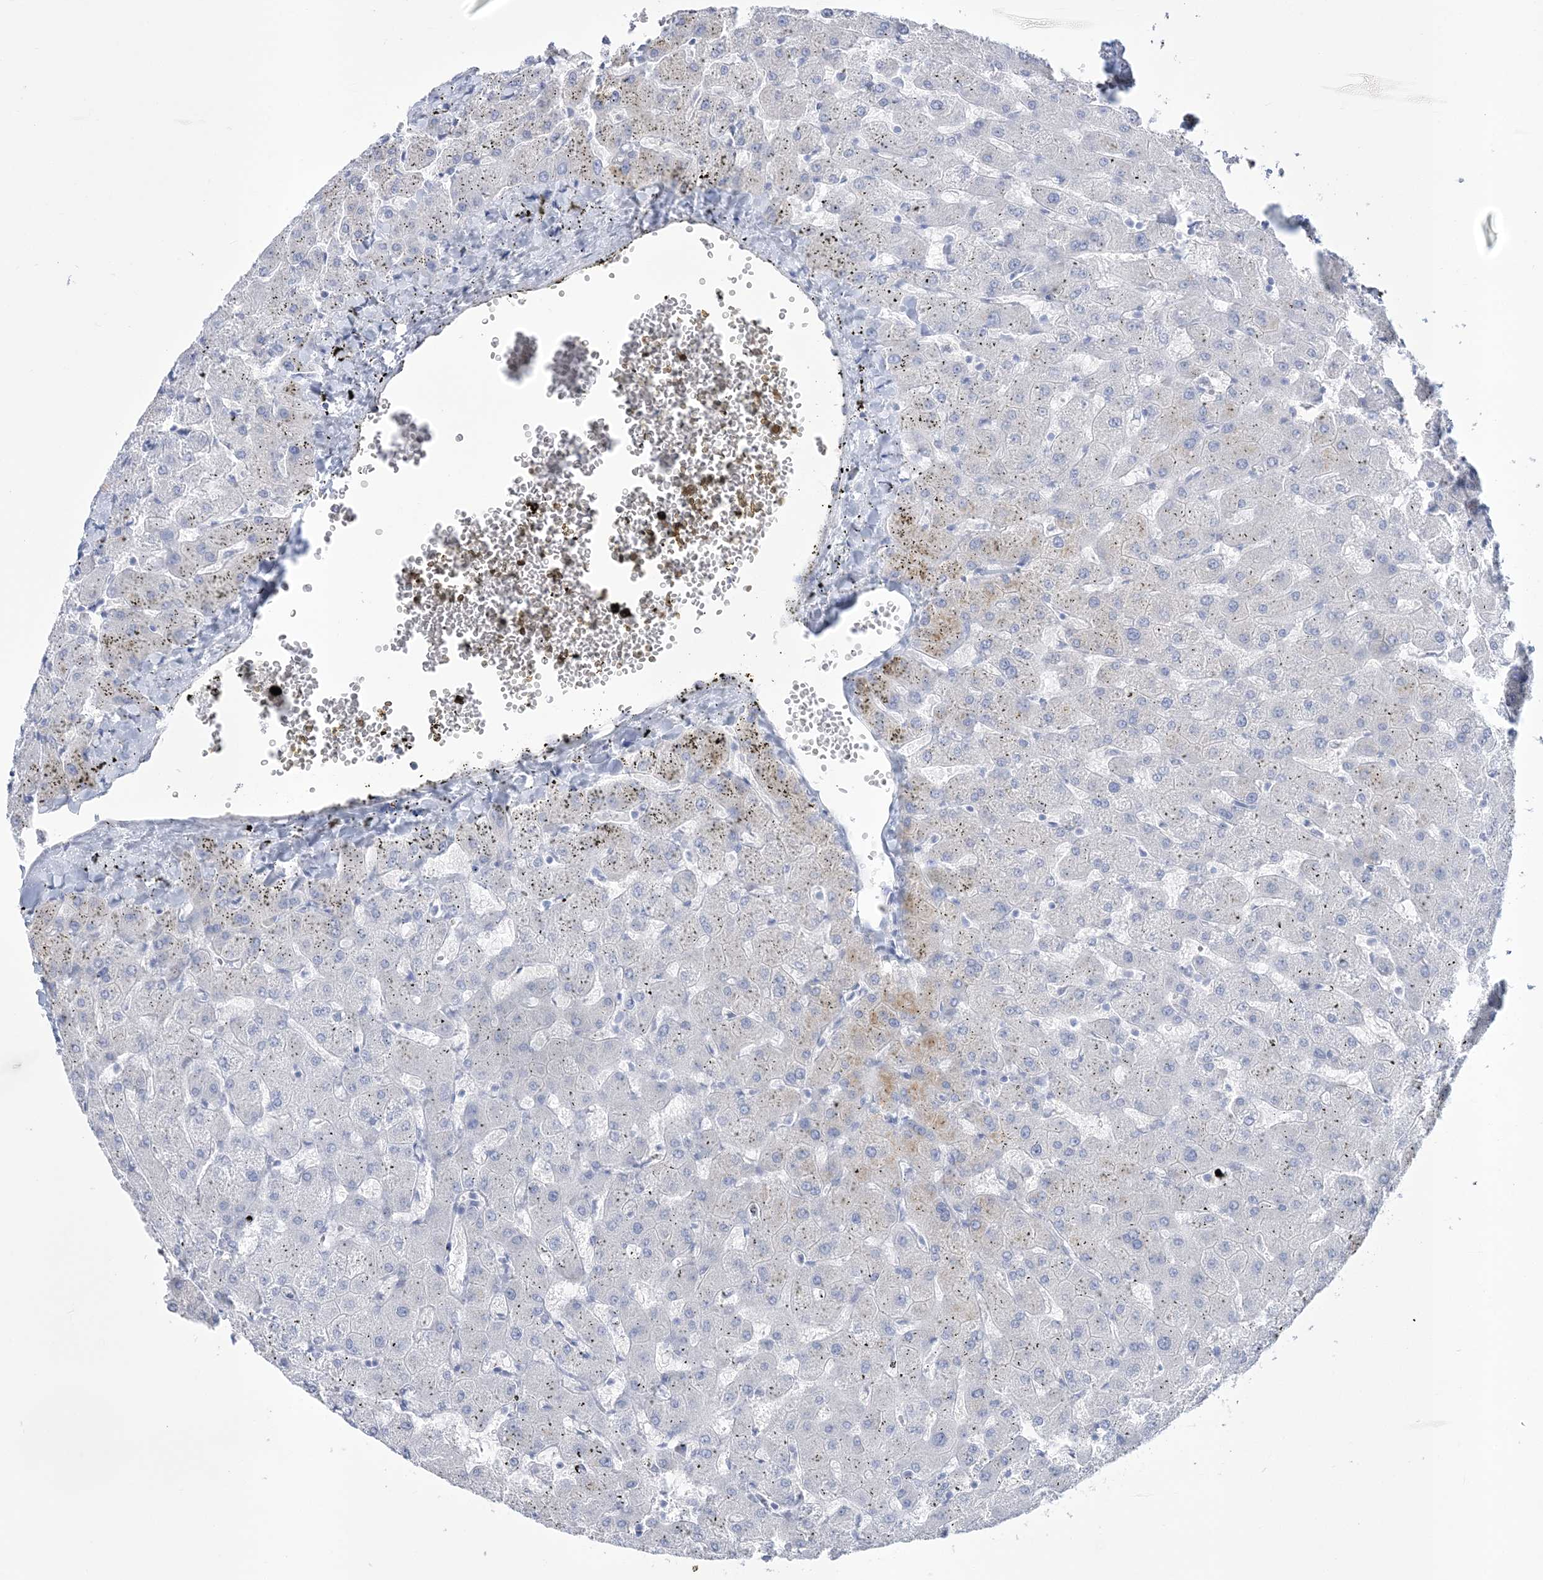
{"staining": {"intensity": "negative", "quantity": "none", "location": "none"}, "tissue": "liver", "cell_type": "Cholangiocytes", "image_type": "normal", "snomed": [{"axis": "morphology", "description": "Normal tissue, NOS"}, {"axis": "topography", "description": "Liver"}], "caption": "Micrograph shows no significant protein expression in cholangiocytes of benign liver.", "gene": "RBP2", "patient": {"sex": "female", "age": 63}}